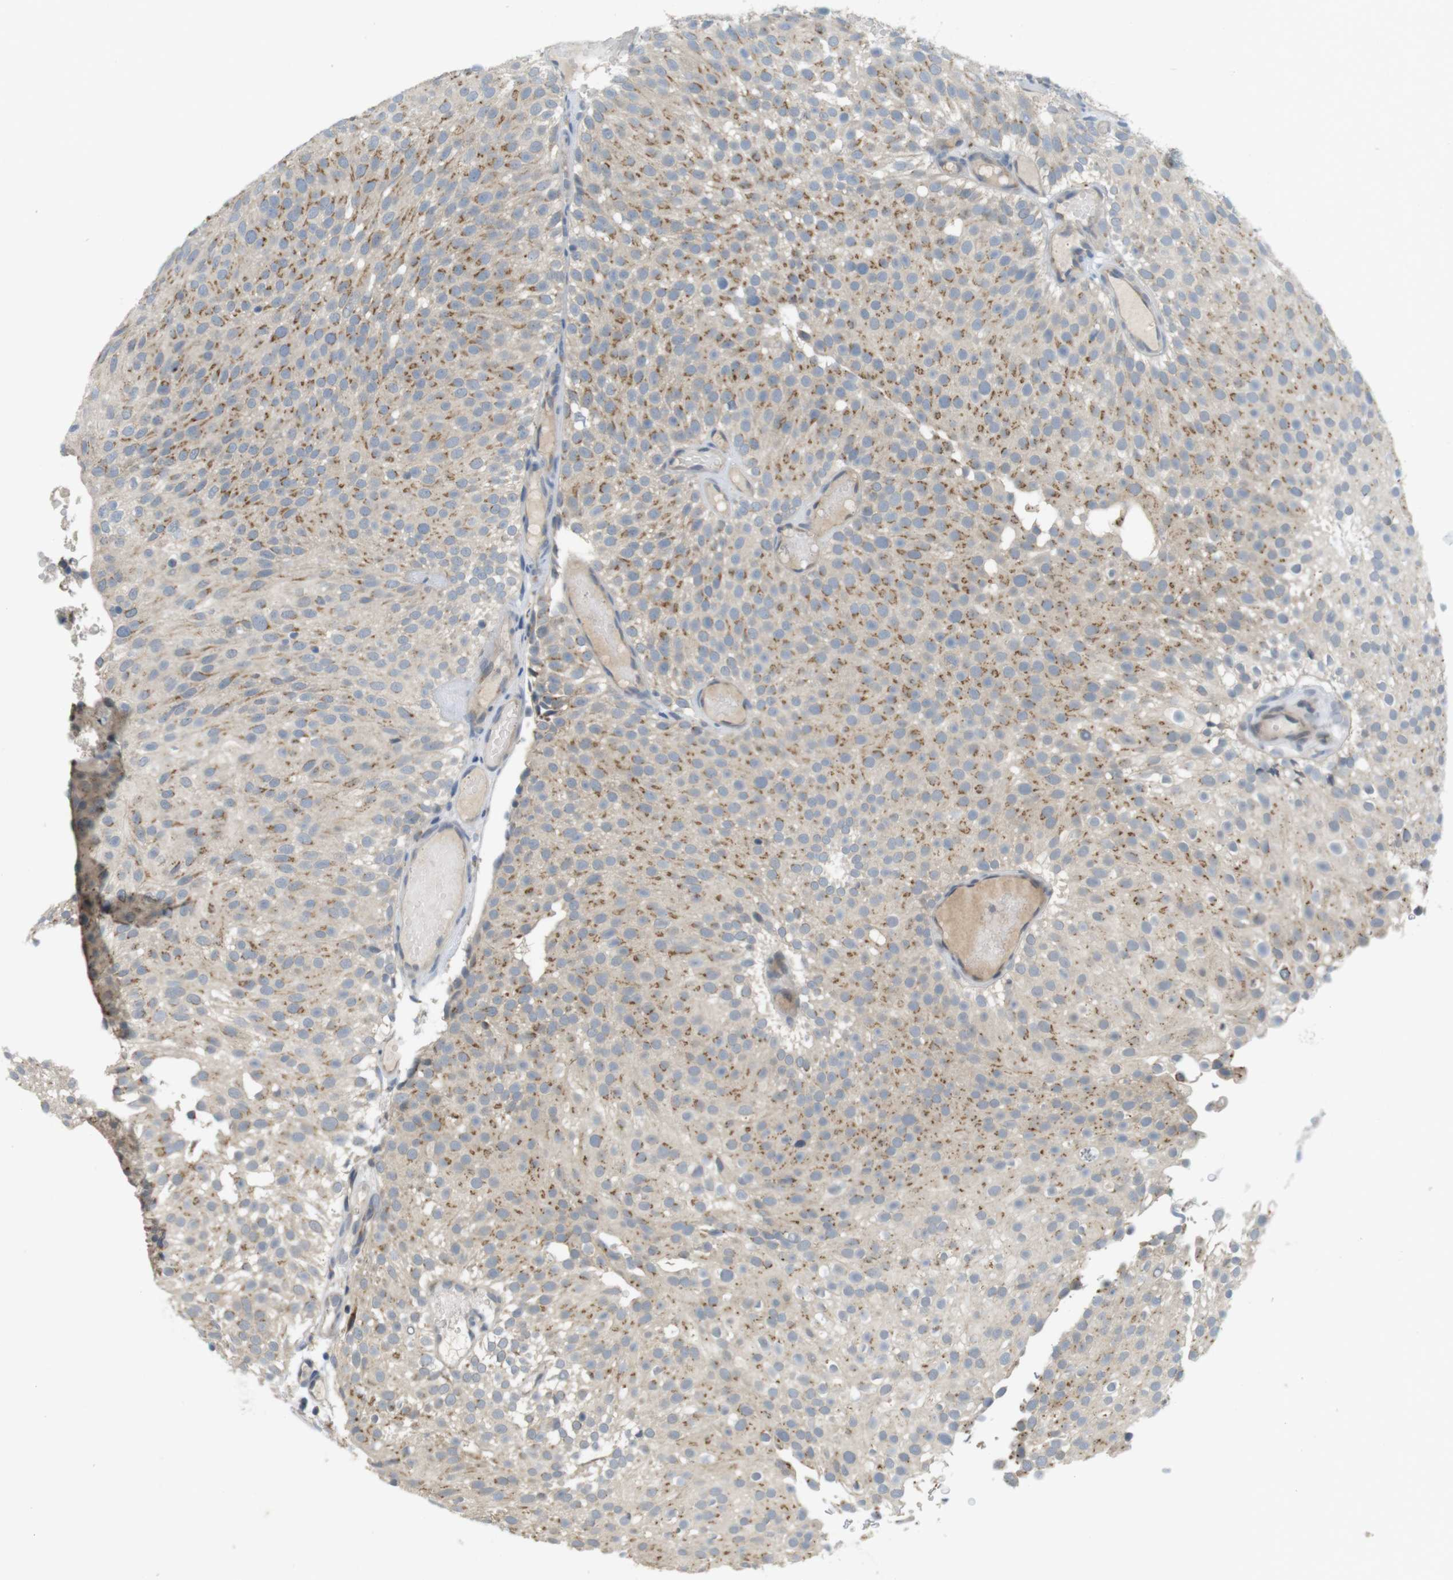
{"staining": {"intensity": "moderate", "quantity": ">75%", "location": "cytoplasmic/membranous"}, "tissue": "urothelial cancer", "cell_type": "Tumor cells", "image_type": "cancer", "snomed": [{"axis": "morphology", "description": "Urothelial carcinoma, Low grade"}, {"axis": "topography", "description": "Urinary bladder"}], "caption": "DAB immunohistochemical staining of human urothelial cancer displays moderate cytoplasmic/membranous protein staining in approximately >75% of tumor cells.", "gene": "YIPF3", "patient": {"sex": "male", "age": 78}}